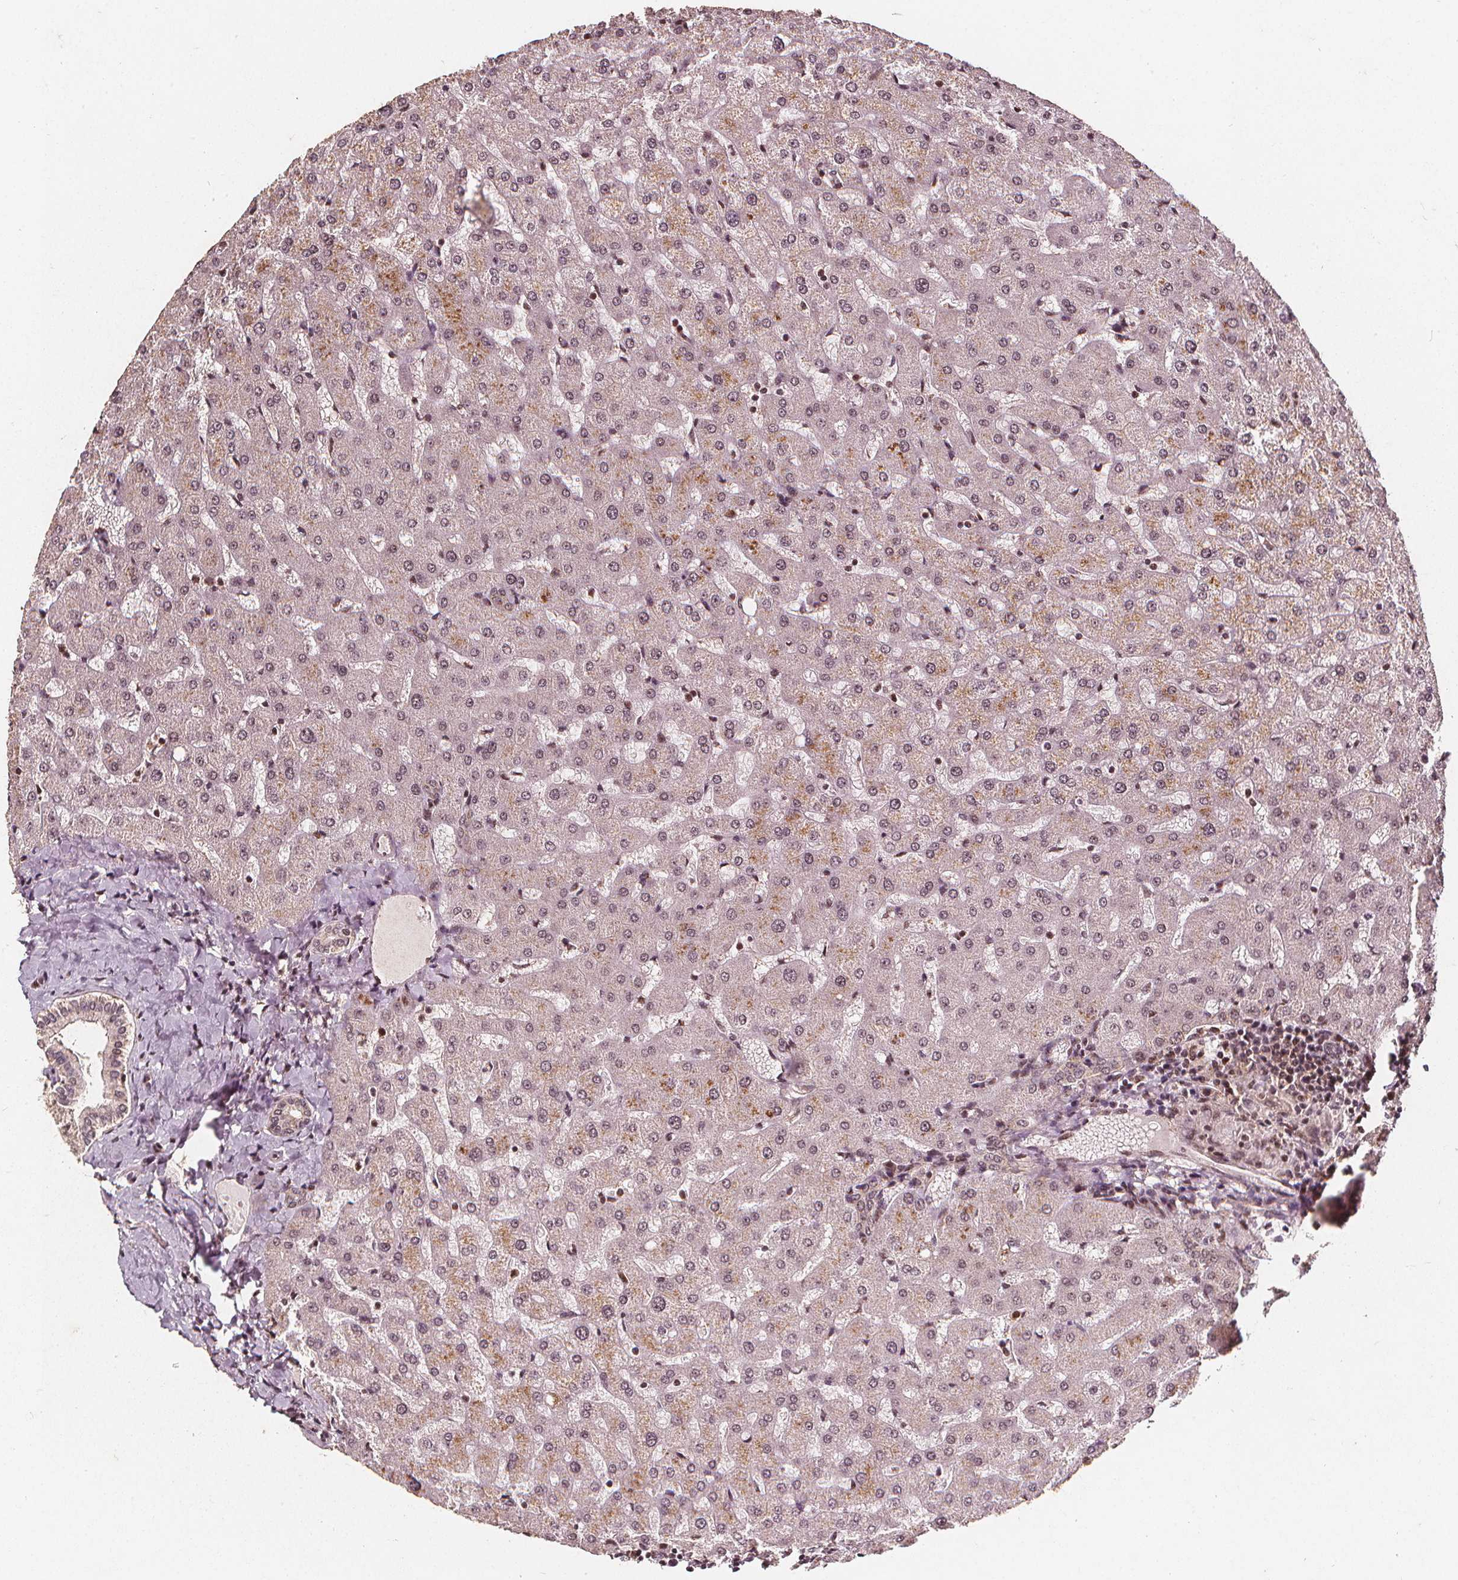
{"staining": {"intensity": "weak", "quantity": ">75%", "location": "nuclear"}, "tissue": "liver", "cell_type": "Cholangiocytes", "image_type": "normal", "snomed": [{"axis": "morphology", "description": "Normal tissue, NOS"}, {"axis": "topography", "description": "Liver"}], "caption": "Weak nuclear protein expression is identified in approximately >75% of cholangiocytes in liver.", "gene": "SMN1", "patient": {"sex": "female", "age": 50}}